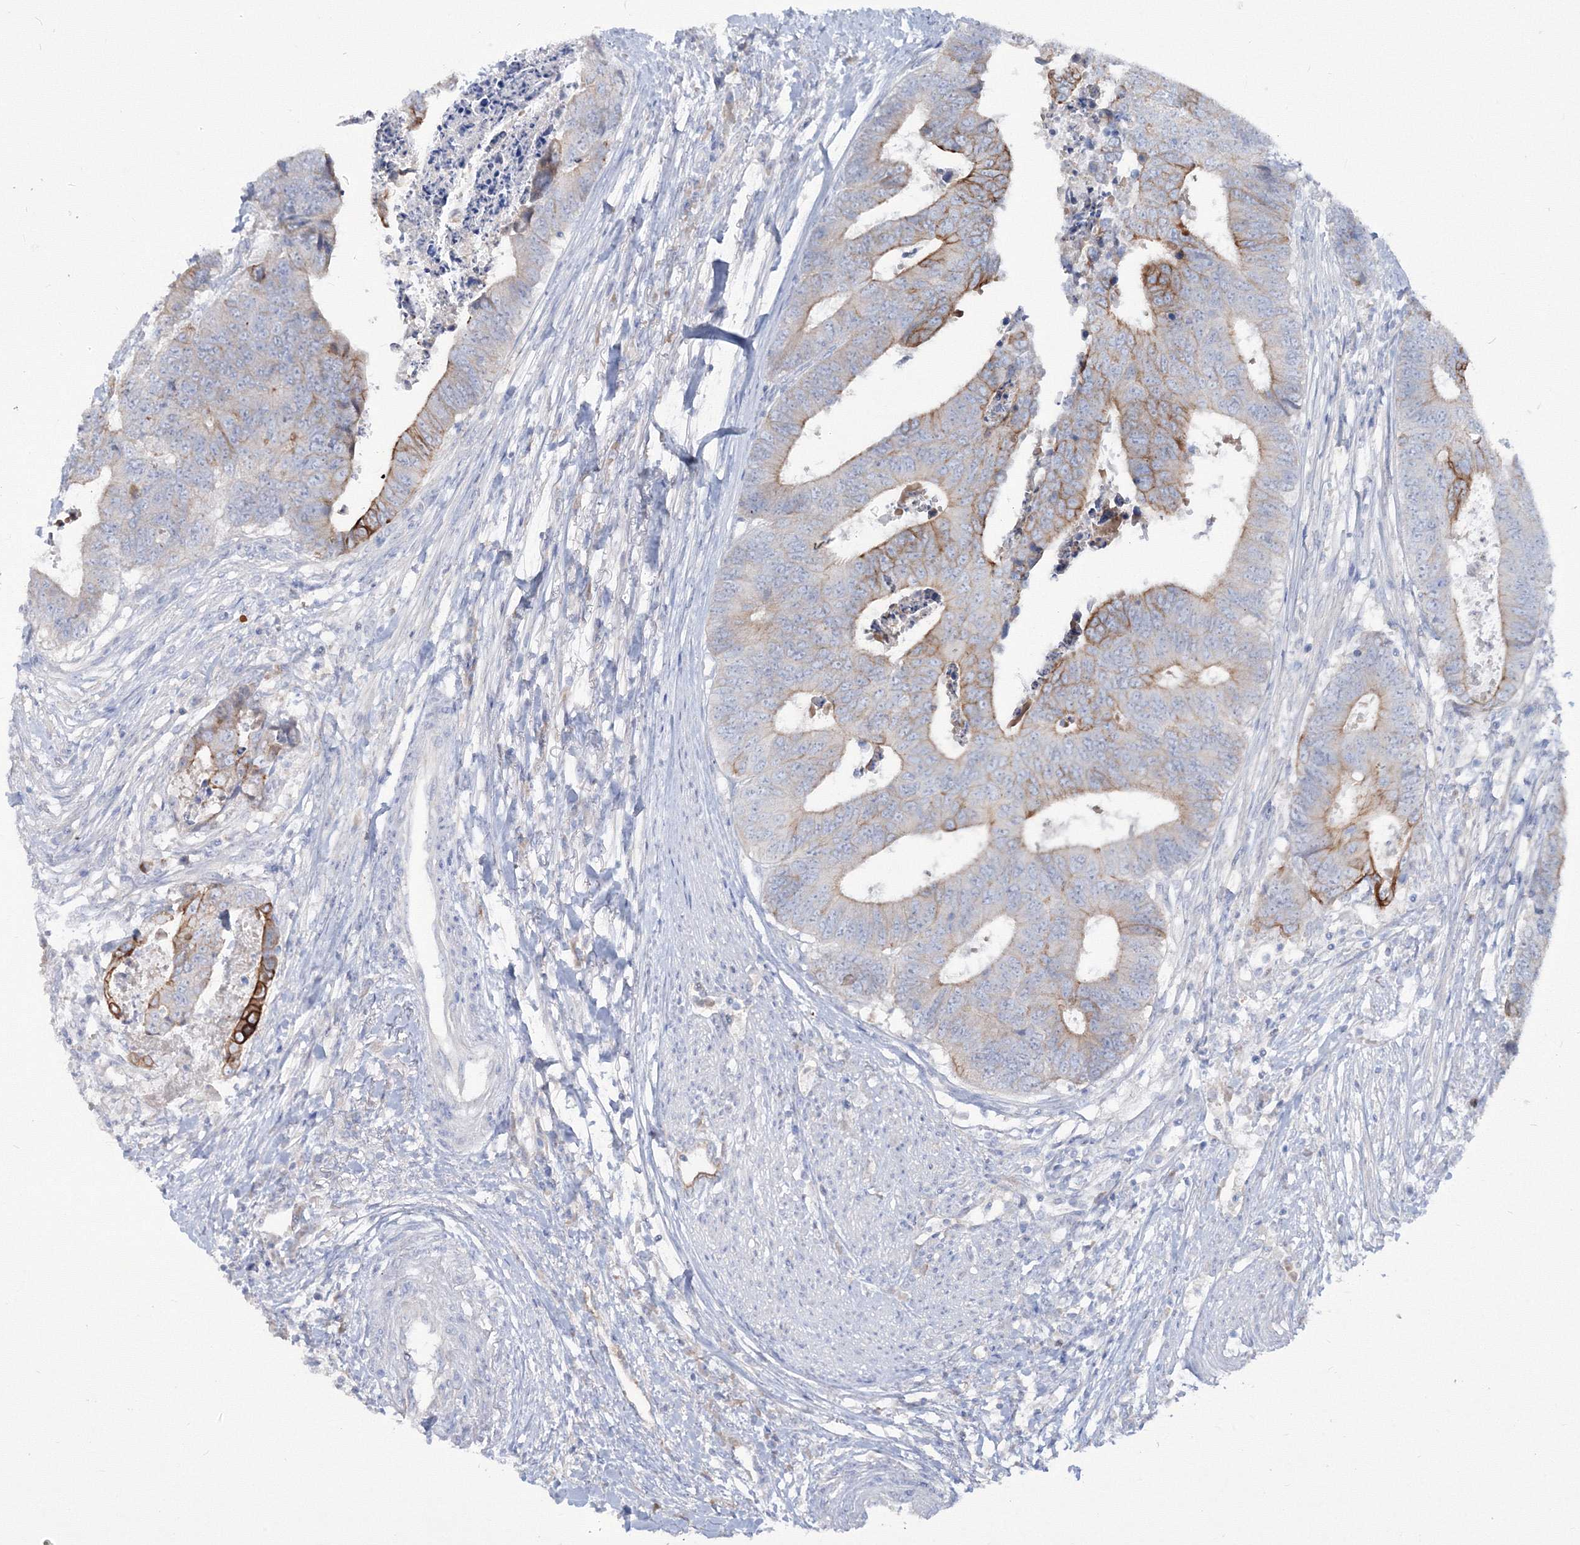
{"staining": {"intensity": "moderate", "quantity": "<25%", "location": "cytoplasmic/membranous"}, "tissue": "colorectal cancer", "cell_type": "Tumor cells", "image_type": "cancer", "snomed": [{"axis": "morphology", "description": "Adenocarcinoma, NOS"}, {"axis": "topography", "description": "Rectum"}], "caption": "Approximately <25% of tumor cells in human colorectal cancer (adenocarcinoma) display moderate cytoplasmic/membranous protein expression as visualized by brown immunohistochemical staining.", "gene": "TMEM139", "patient": {"sex": "male", "age": 84}}